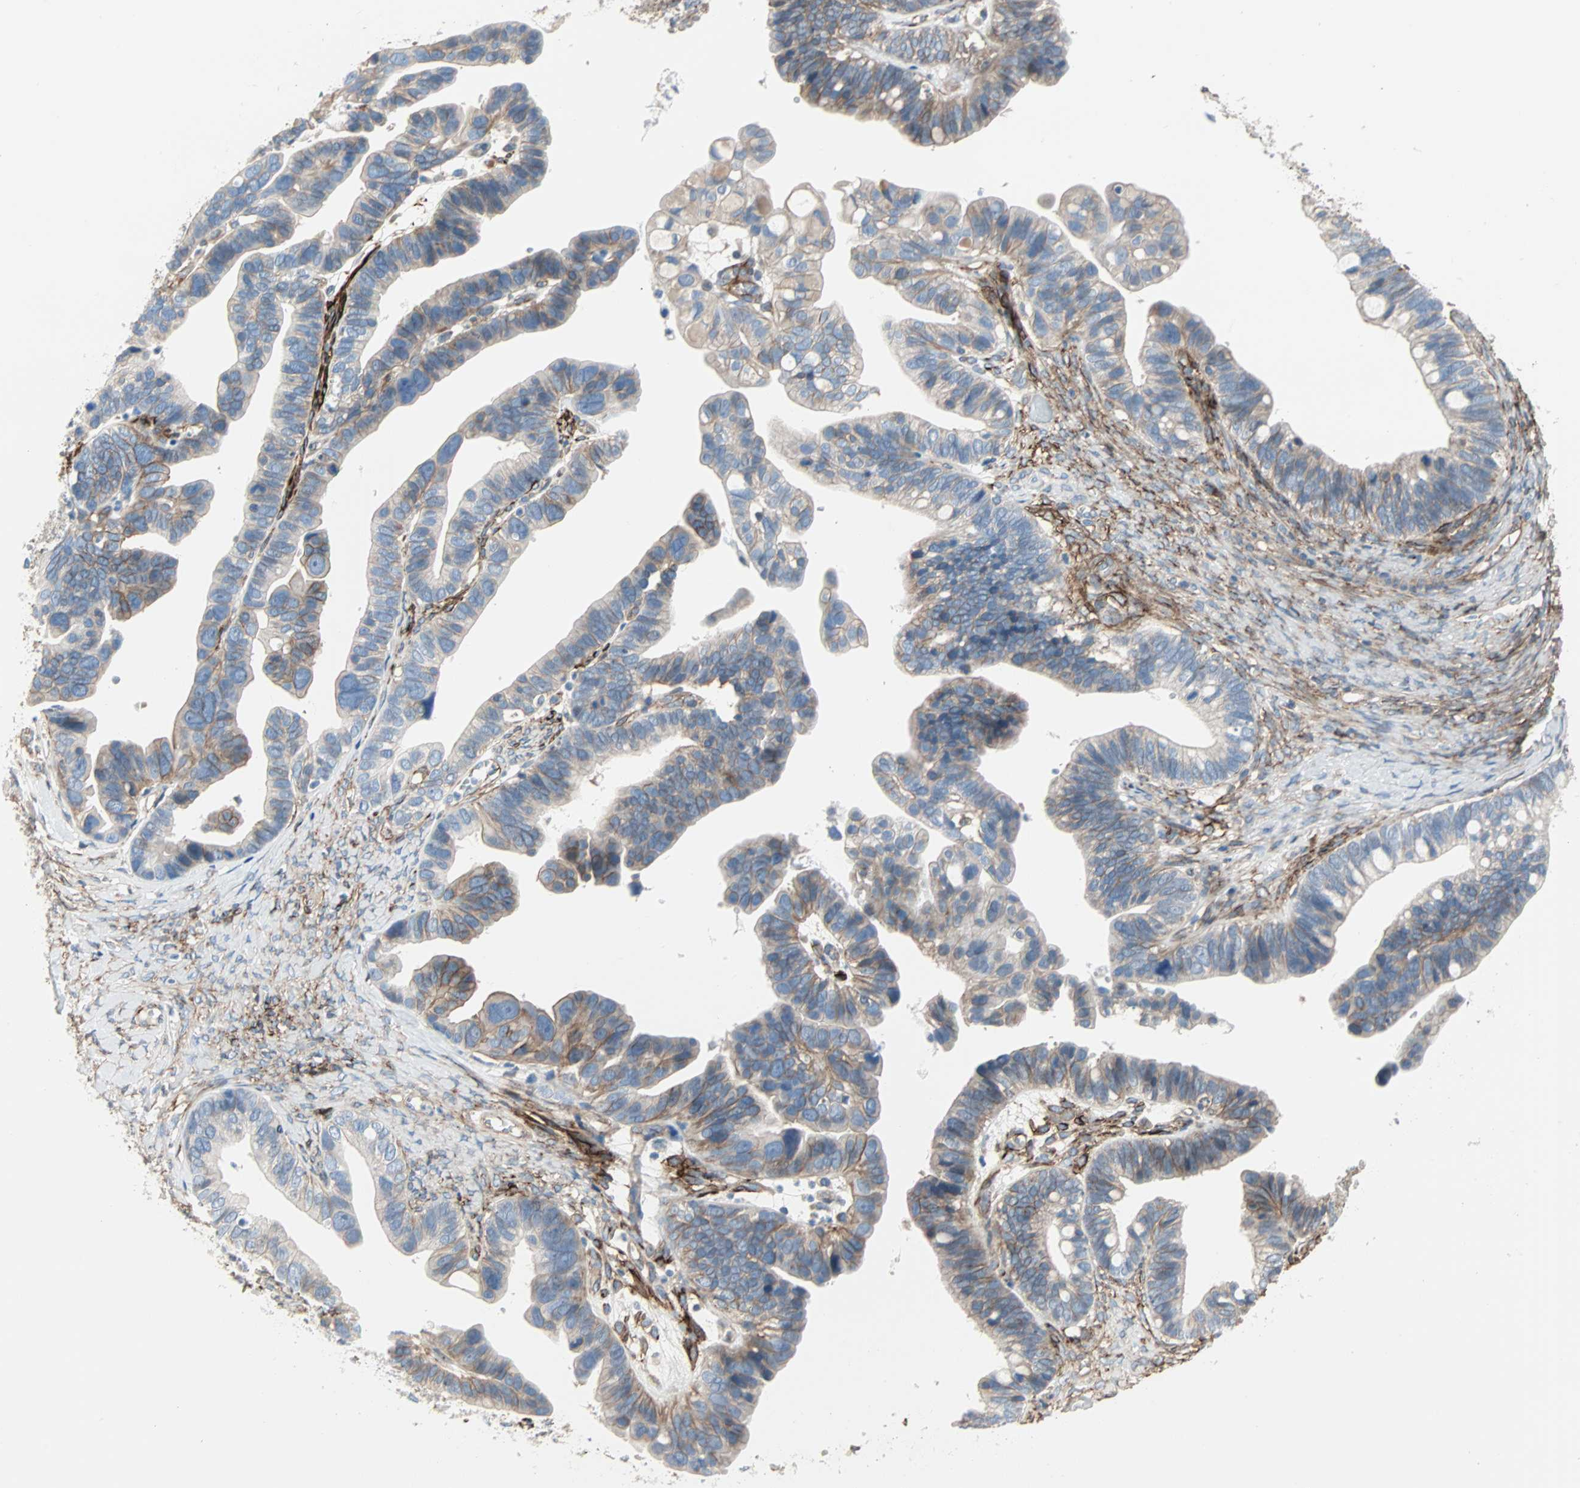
{"staining": {"intensity": "moderate", "quantity": ">75%", "location": "cytoplasmic/membranous"}, "tissue": "ovarian cancer", "cell_type": "Tumor cells", "image_type": "cancer", "snomed": [{"axis": "morphology", "description": "Cystadenocarcinoma, serous, NOS"}, {"axis": "topography", "description": "Ovary"}], "caption": "Ovarian cancer (serous cystadenocarcinoma) was stained to show a protein in brown. There is medium levels of moderate cytoplasmic/membranous staining in approximately >75% of tumor cells.", "gene": "EPB41L2", "patient": {"sex": "female", "age": 56}}